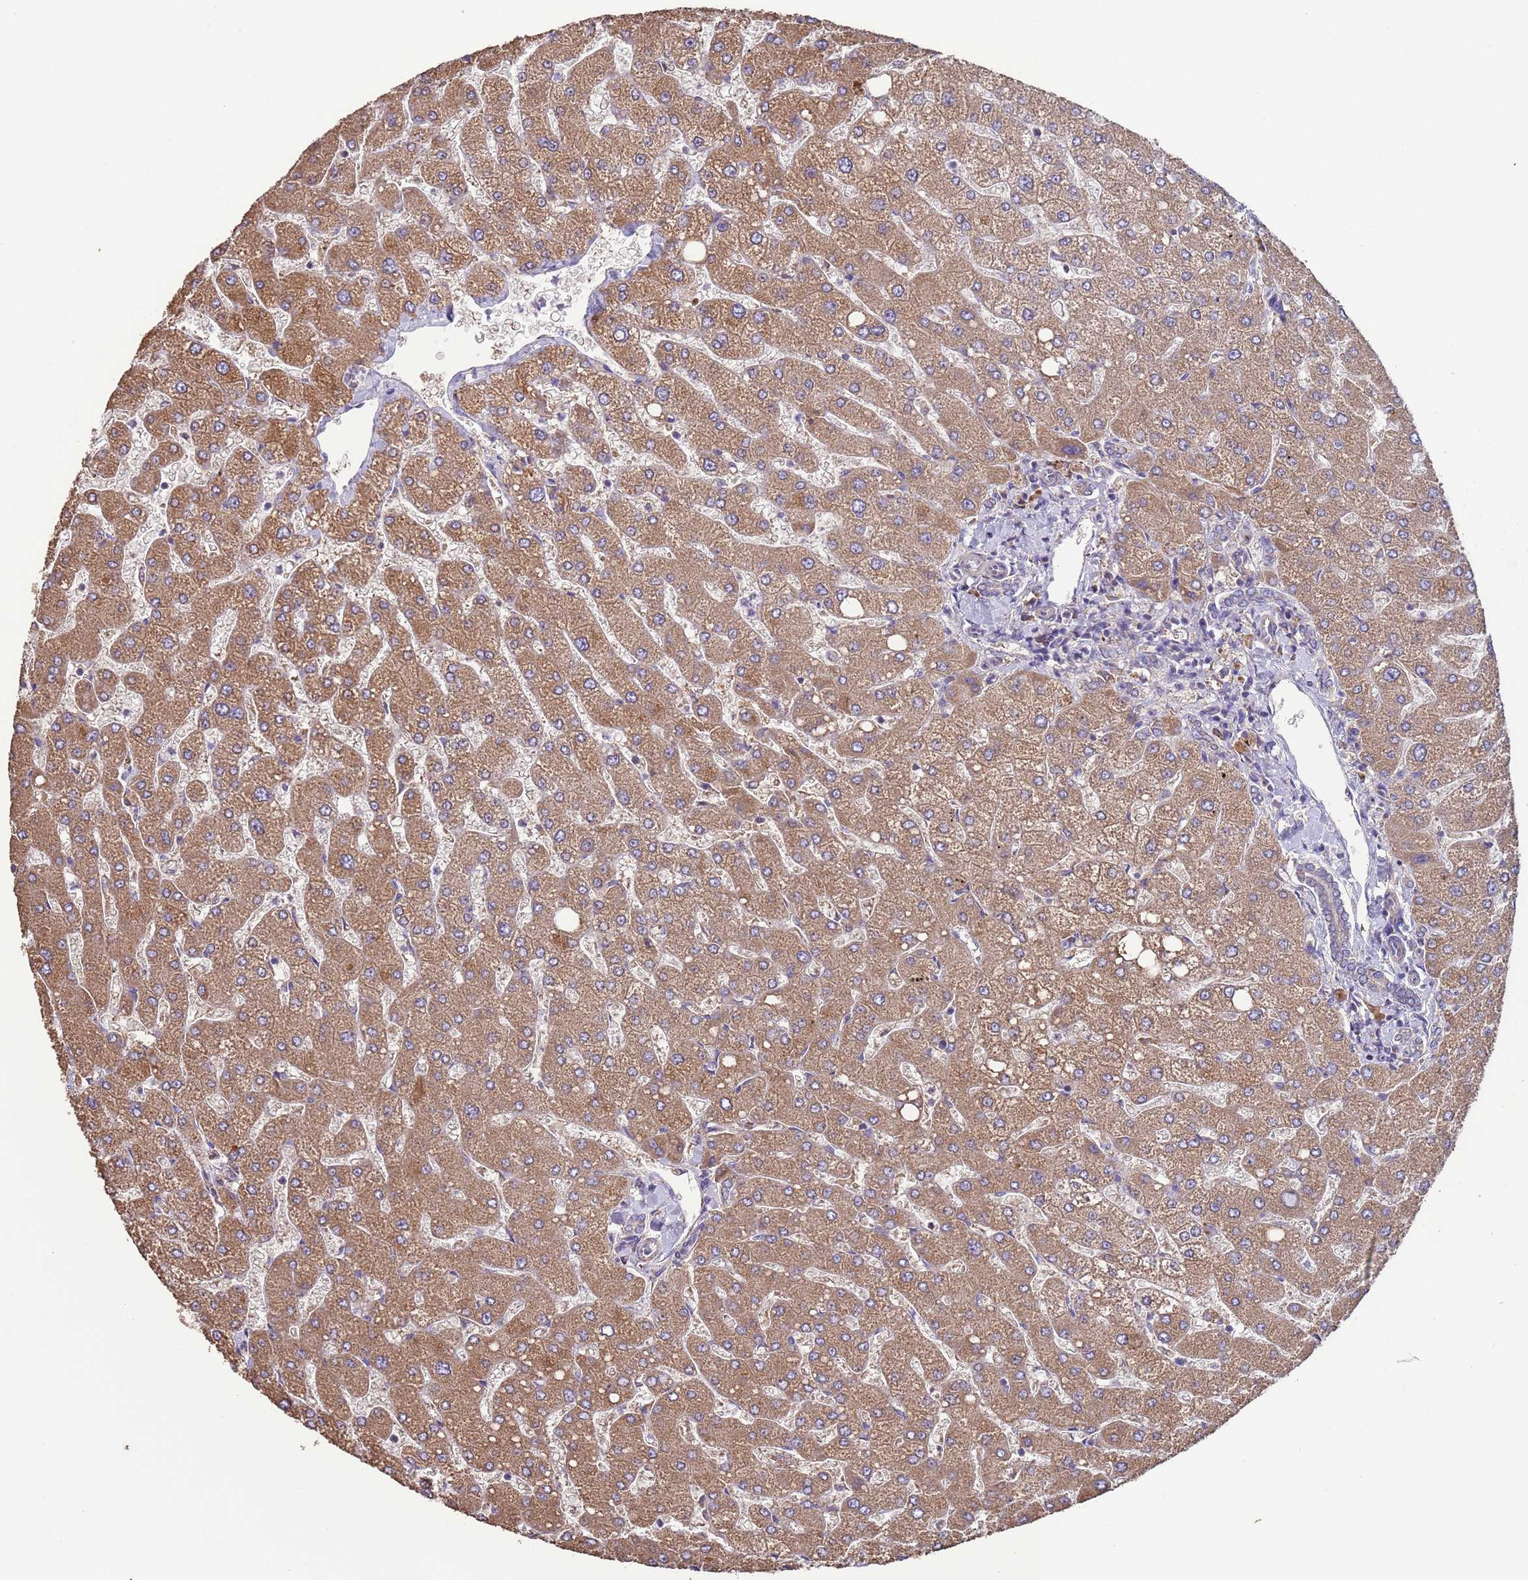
{"staining": {"intensity": "negative", "quantity": "none", "location": "none"}, "tissue": "liver", "cell_type": "Cholangiocytes", "image_type": "normal", "snomed": [{"axis": "morphology", "description": "Normal tissue, NOS"}, {"axis": "topography", "description": "Liver"}], "caption": "A photomicrograph of liver stained for a protein demonstrates no brown staining in cholangiocytes. (Brightfield microscopy of DAB immunohistochemistry (IHC) at high magnification).", "gene": "EEF1AKMT1", "patient": {"sex": "male", "age": 55}}